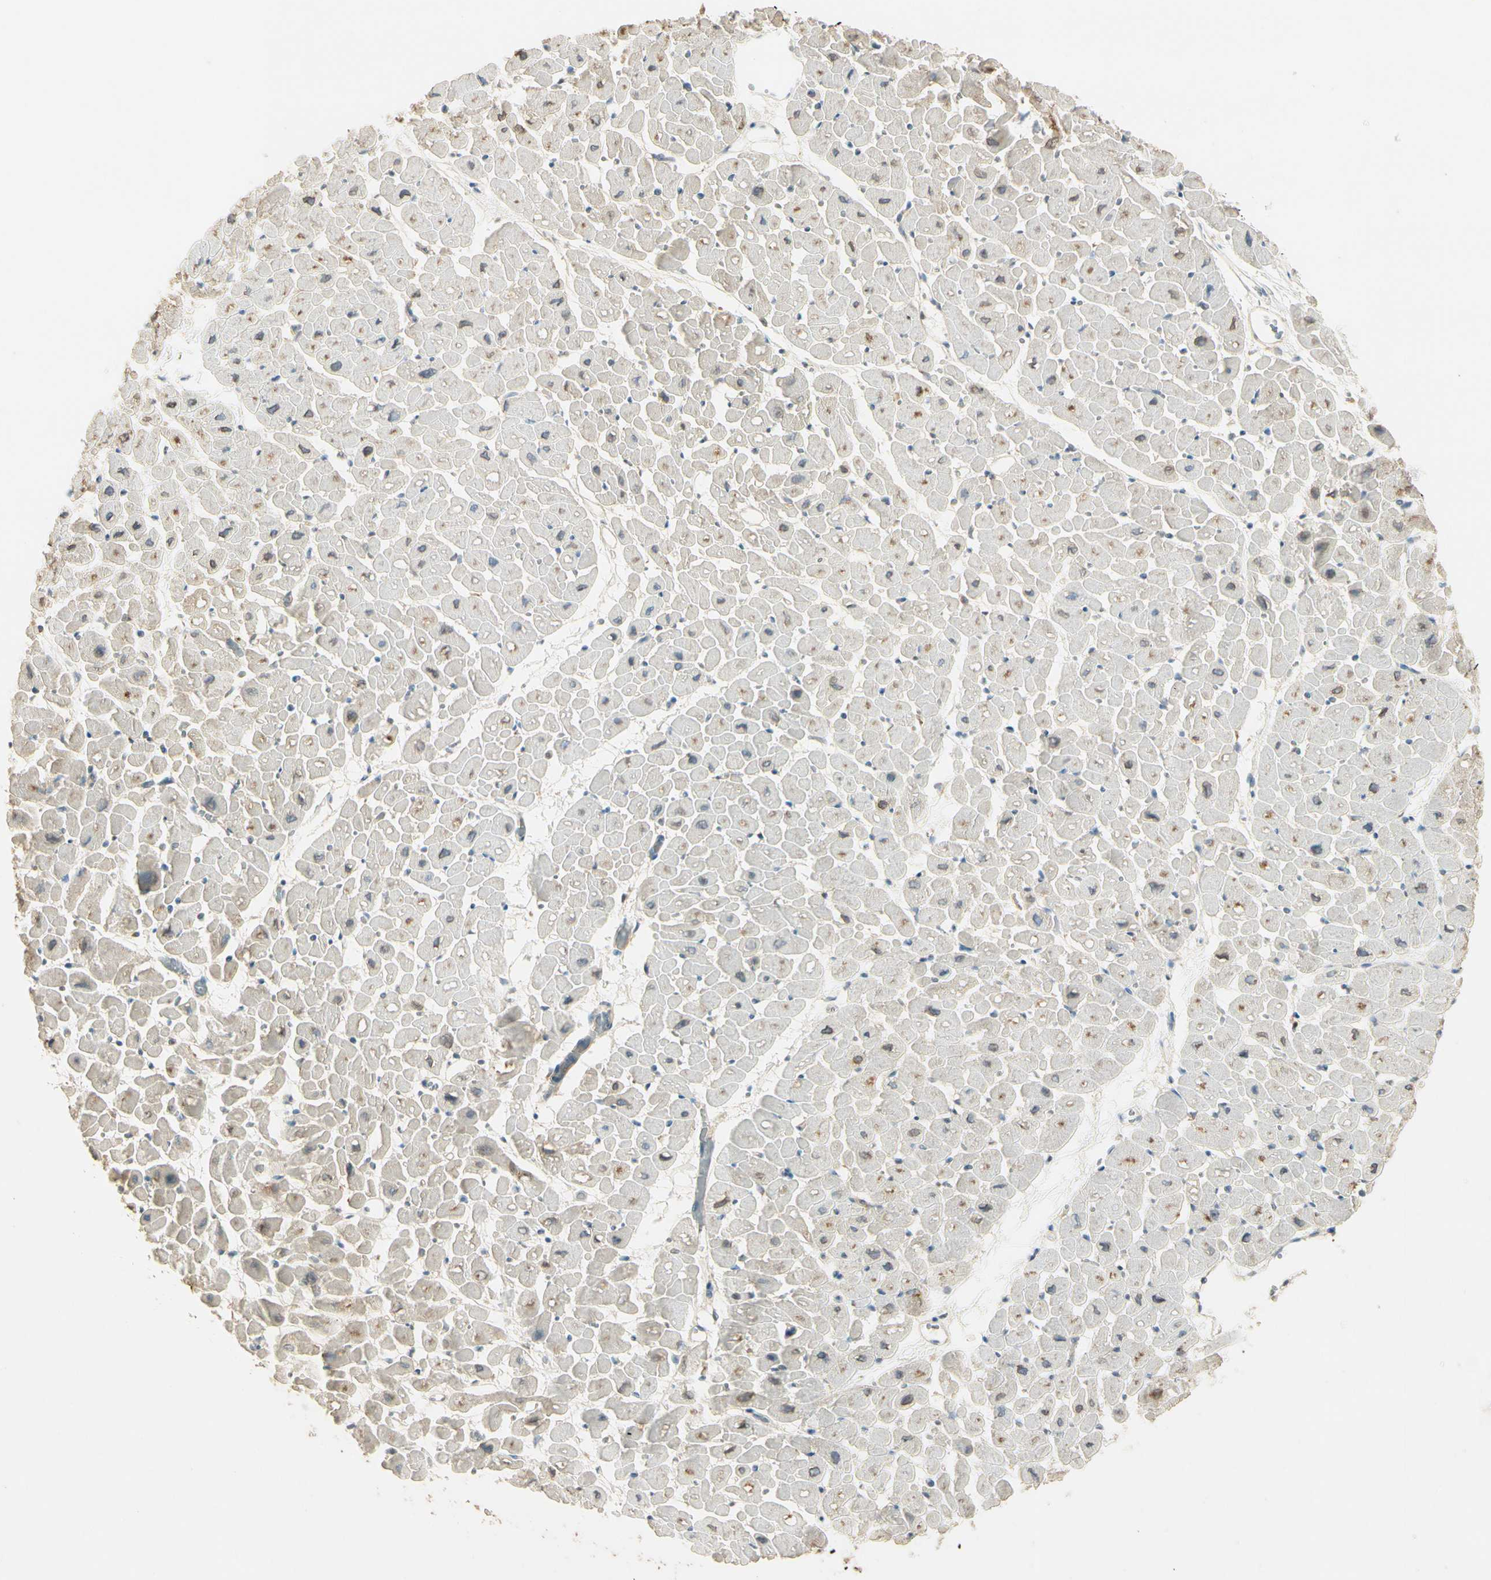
{"staining": {"intensity": "moderate", "quantity": "25%-75%", "location": "cytoplasmic/membranous"}, "tissue": "heart muscle", "cell_type": "Cardiomyocytes", "image_type": "normal", "snomed": [{"axis": "morphology", "description": "Normal tissue, NOS"}, {"axis": "topography", "description": "Heart"}], "caption": "A brown stain shows moderate cytoplasmic/membranous expression of a protein in cardiomyocytes of benign heart muscle.", "gene": "PLXNA1", "patient": {"sex": "male", "age": 45}}